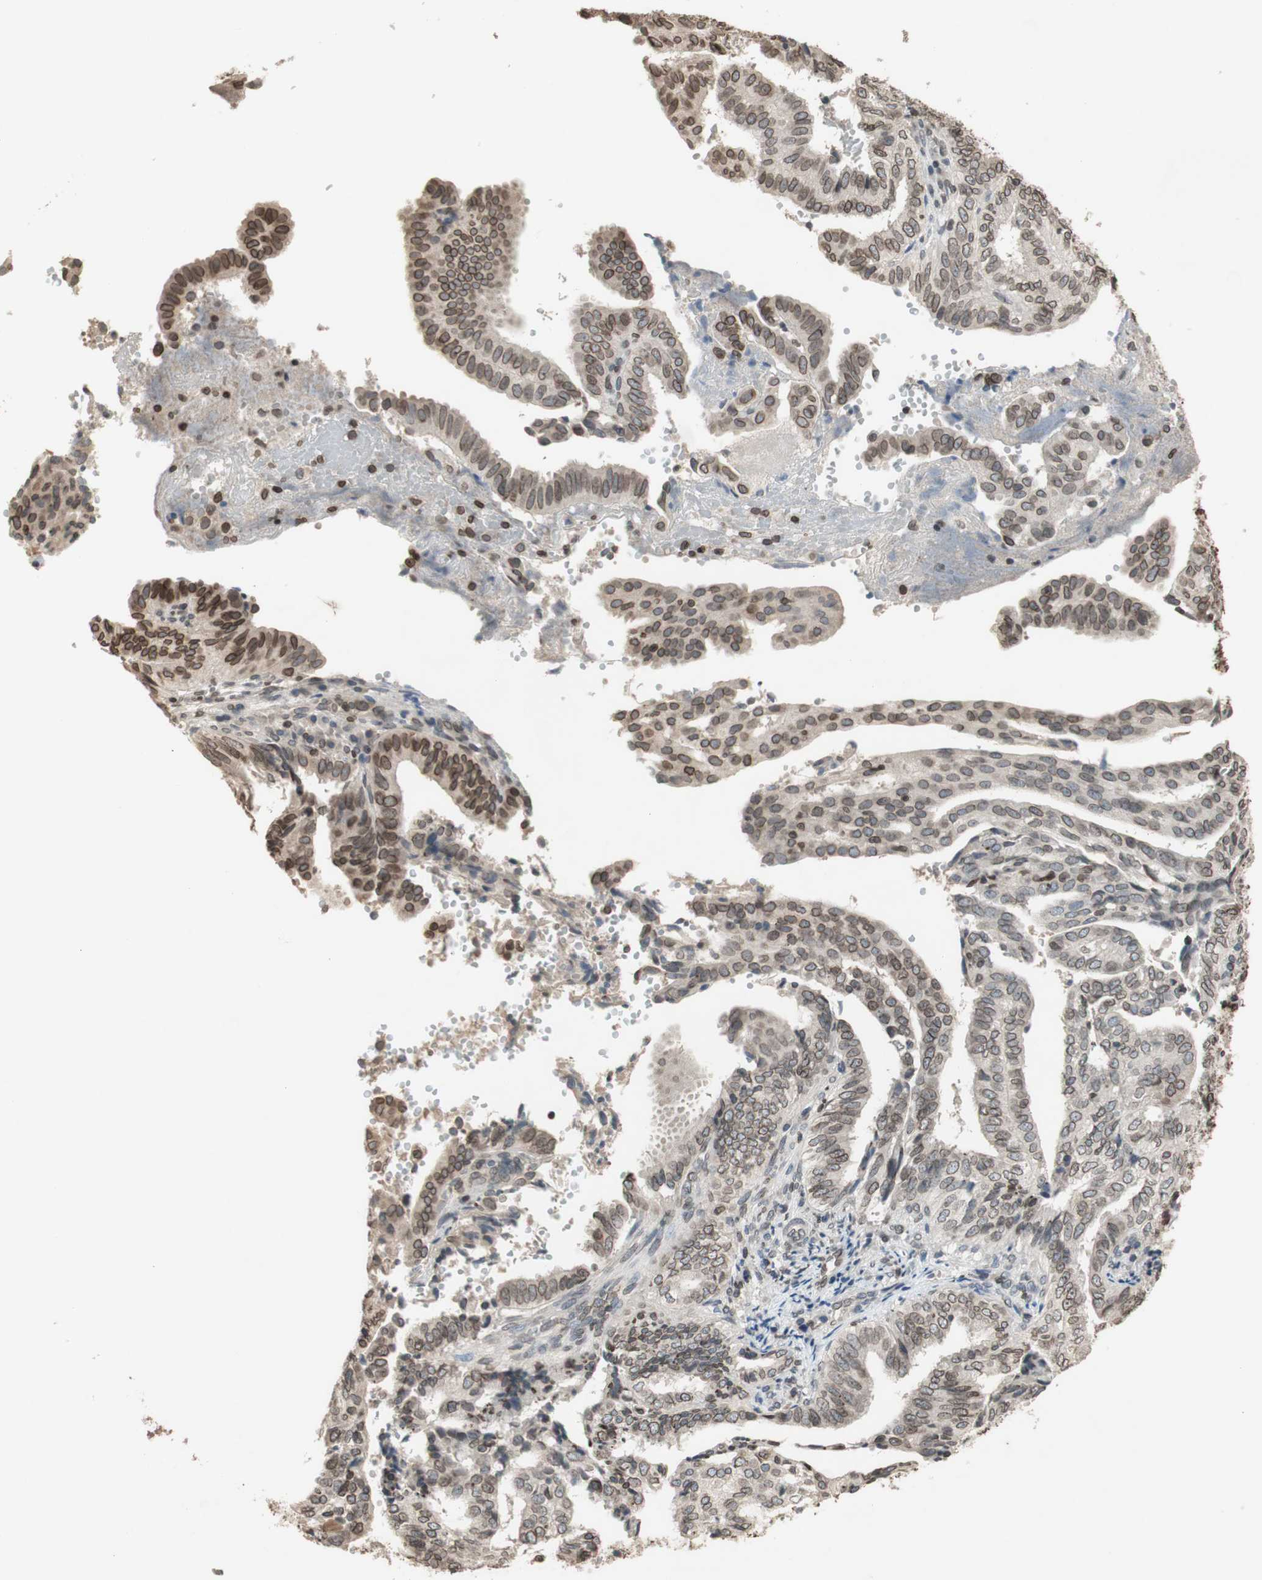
{"staining": {"intensity": "moderate", "quantity": "25%-75%", "location": "cytoplasmic/membranous,nuclear"}, "tissue": "endometrial cancer", "cell_type": "Tumor cells", "image_type": "cancer", "snomed": [{"axis": "morphology", "description": "Adenocarcinoma, NOS"}, {"axis": "topography", "description": "Endometrium"}], "caption": "About 25%-75% of tumor cells in adenocarcinoma (endometrial) exhibit moderate cytoplasmic/membranous and nuclear protein staining as visualized by brown immunohistochemical staining.", "gene": "TMPO", "patient": {"sex": "female", "age": 58}}